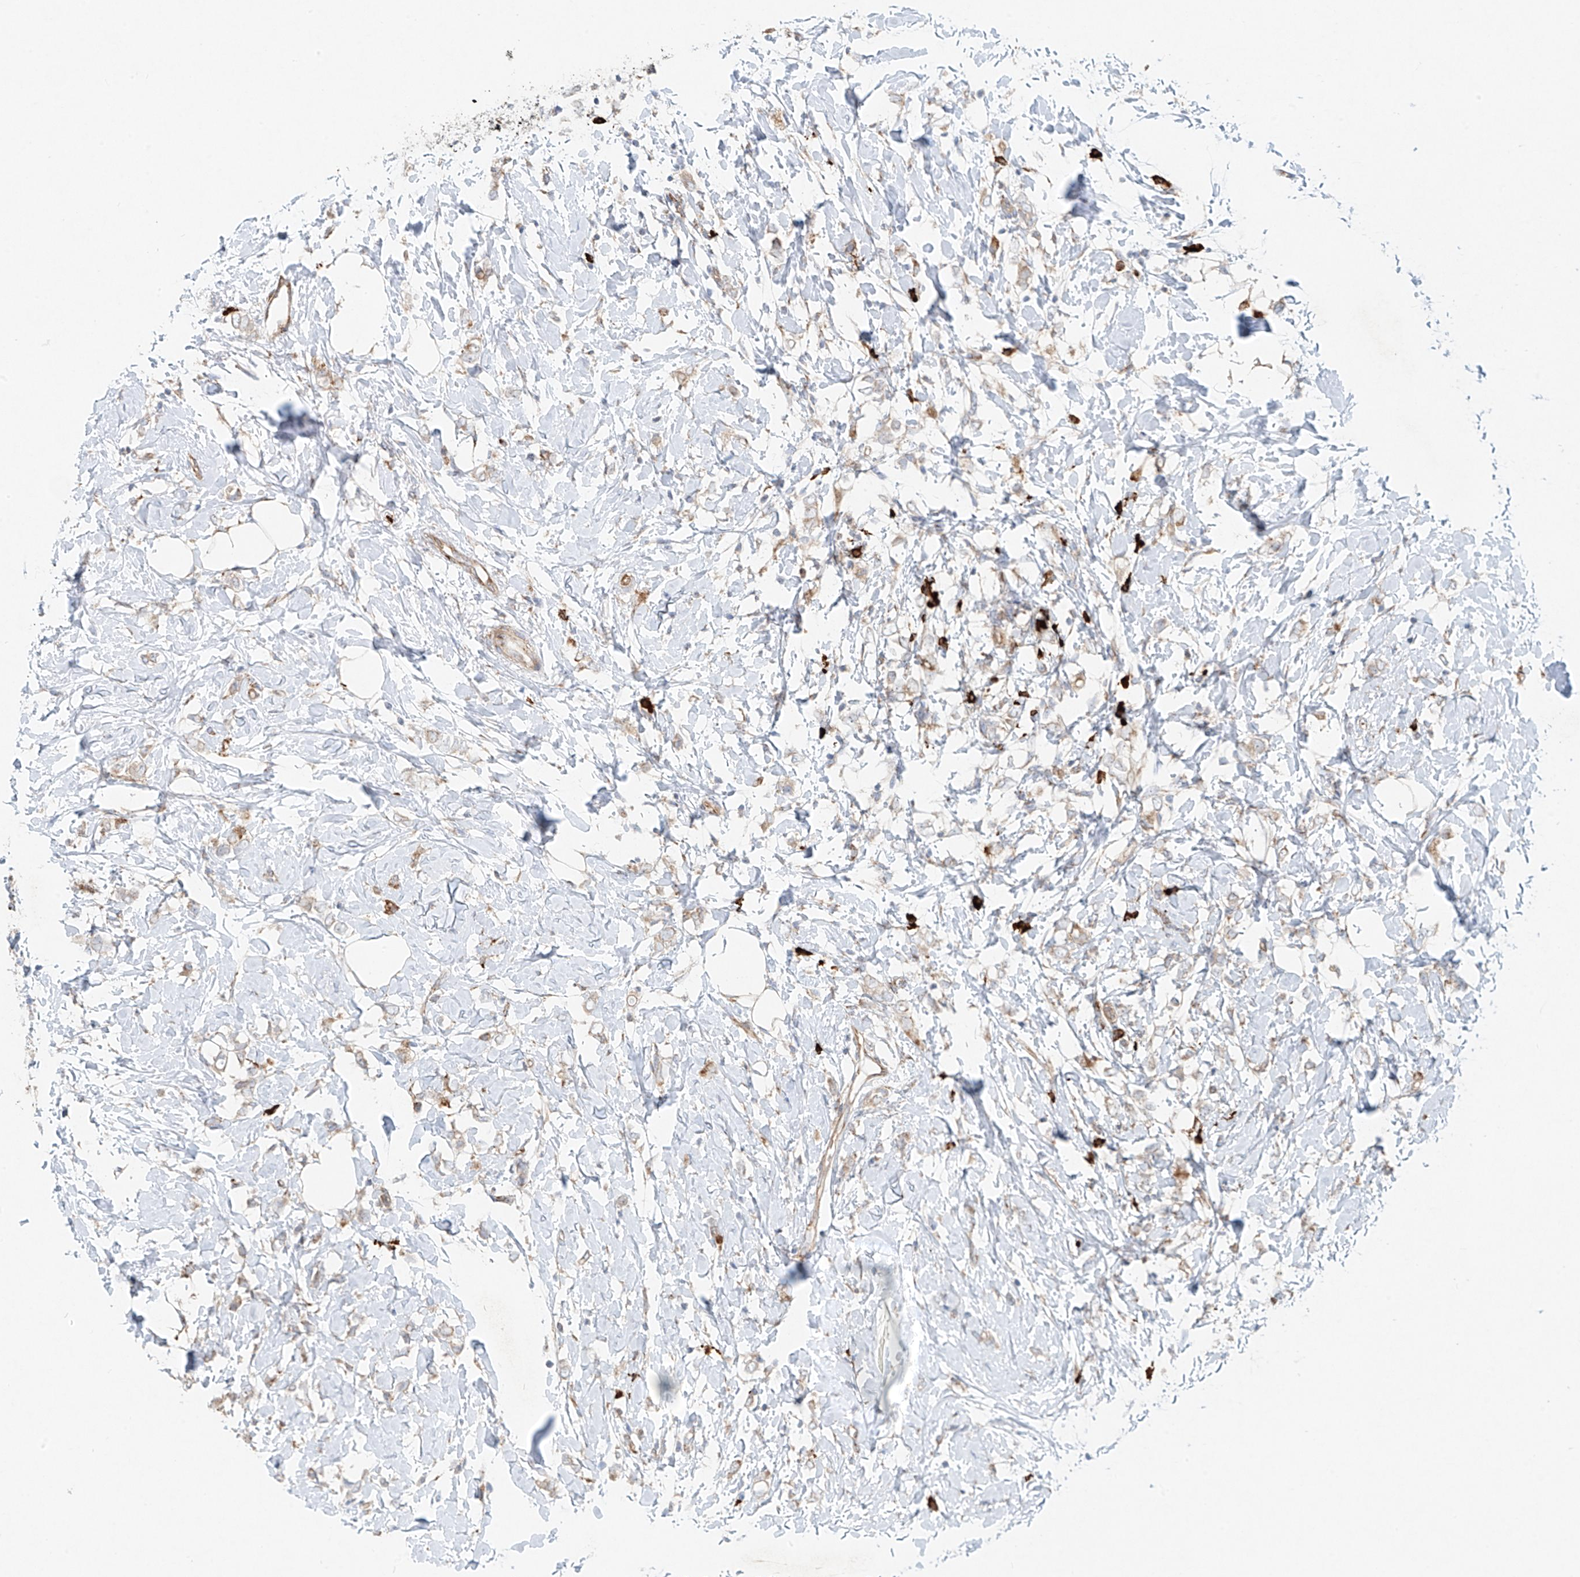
{"staining": {"intensity": "weak", "quantity": "<25%", "location": "cytoplasmic/membranous"}, "tissue": "breast cancer", "cell_type": "Tumor cells", "image_type": "cancer", "snomed": [{"axis": "morphology", "description": "Normal tissue, NOS"}, {"axis": "morphology", "description": "Lobular carcinoma"}, {"axis": "topography", "description": "Breast"}], "caption": "This is an immunohistochemistry image of lobular carcinoma (breast). There is no expression in tumor cells.", "gene": "EIPR1", "patient": {"sex": "female", "age": 47}}